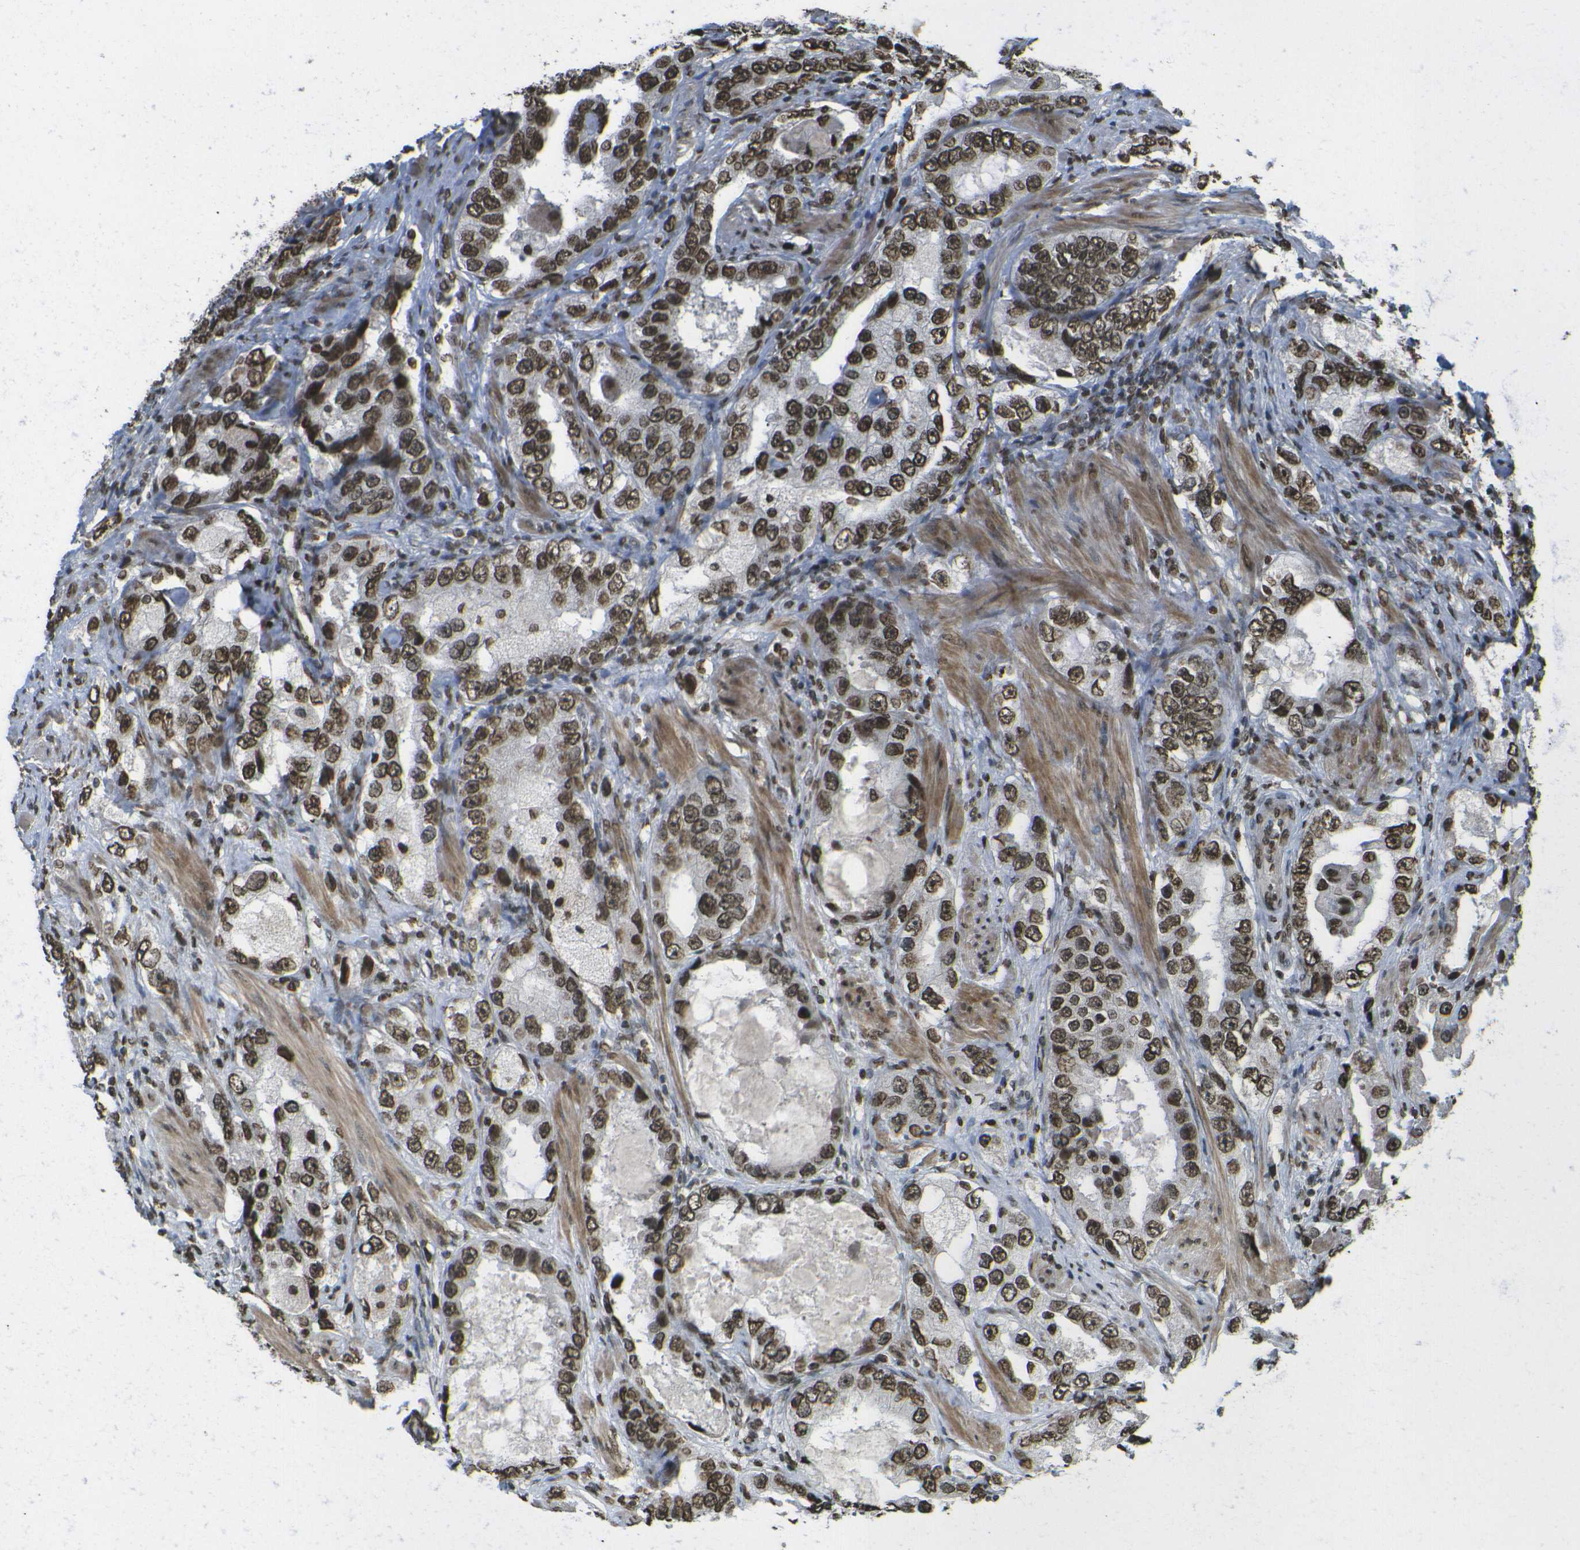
{"staining": {"intensity": "strong", "quantity": ">75%", "location": "nuclear"}, "tissue": "prostate cancer", "cell_type": "Tumor cells", "image_type": "cancer", "snomed": [{"axis": "morphology", "description": "Adenocarcinoma, High grade"}, {"axis": "topography", "description": "Prostate"}], "caption": "Immunohistochemistry (IHC) of adenocarcinoma (high-grade) (prostate) displays high levels of strong nuclear positivity in approximately >75% of tumor cells.", "gene": "H4C16", "patient": {"sex": "male", "age": 63}}